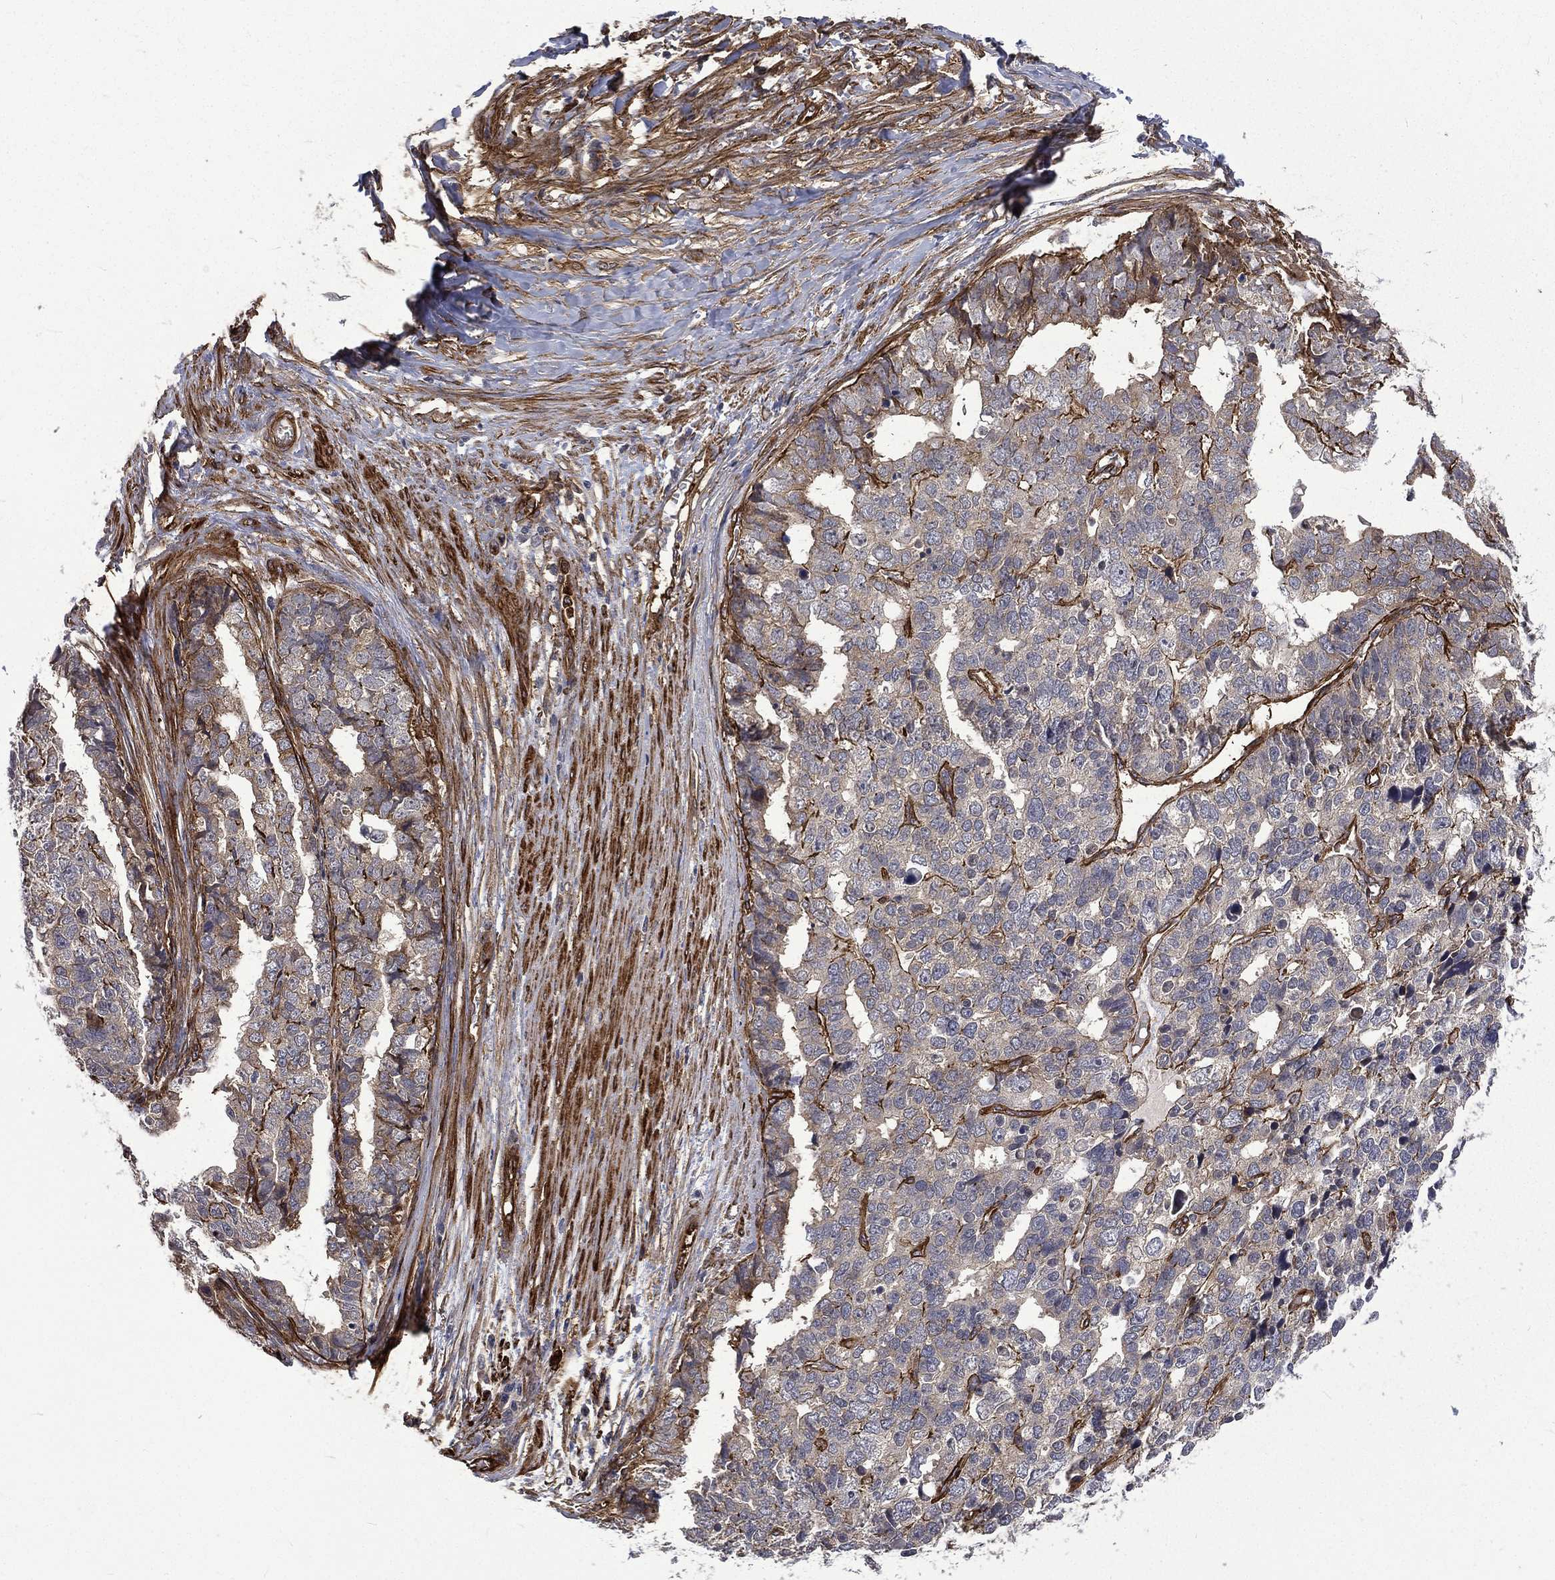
{"staining": {"intensity": "negative", "quantity": "none", "location": "none"}, "tissue": "stomach cancer", "cell_type": "Tumor cells", "image_type": "cancer", "snomed": [{"axis": "morphology", "description": "Adenocarcinoma, NOS"}, {"axis": "topography", "description": "Stomach"}], "caption": "Adenocarcinoma (stomach) was stained to show a protein in brown. There is no significant positivity in tumor cells.", "gene": "PPFIBP1", "patient": {"sex": "male", "age": 69}}